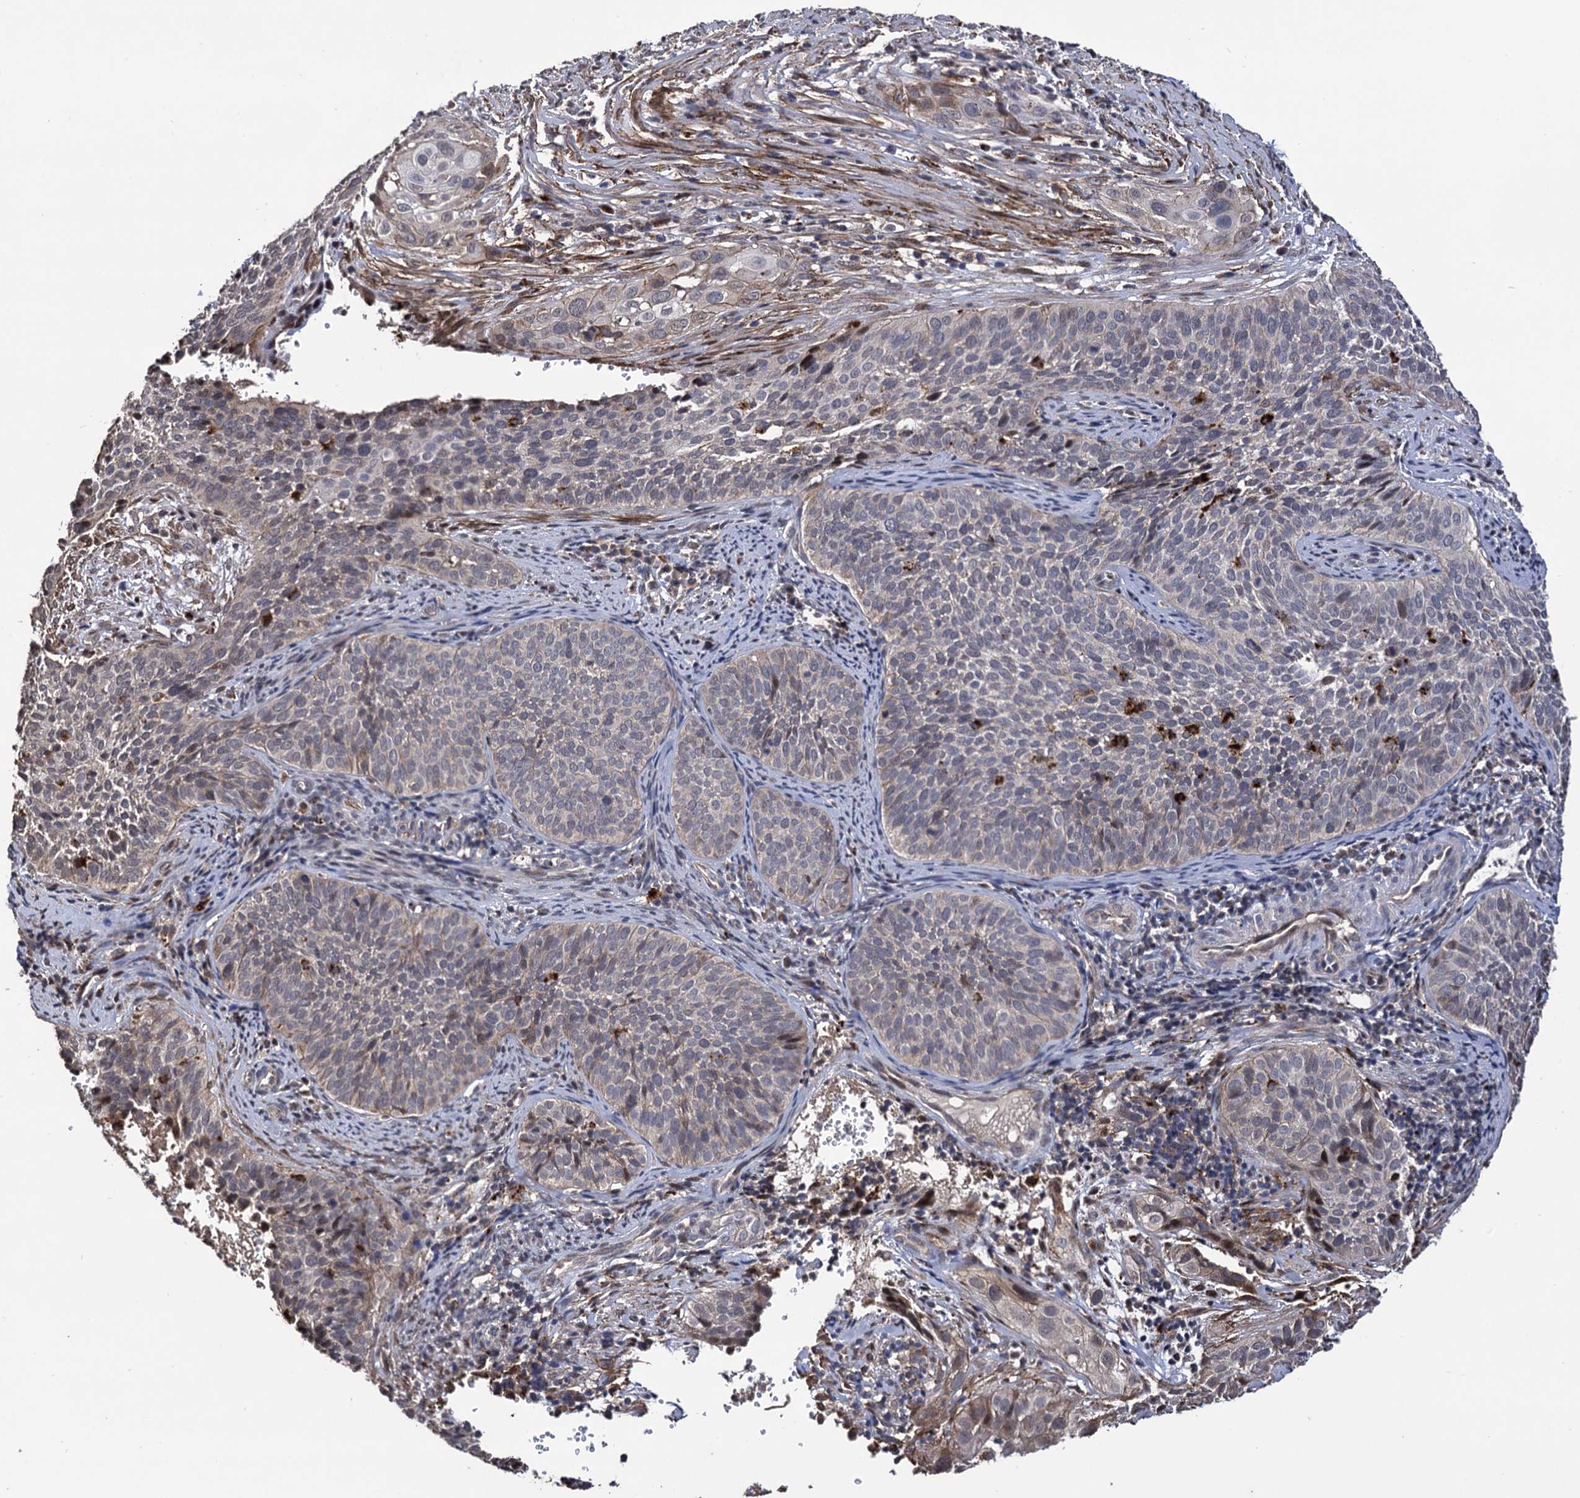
{"staining": {"intensity": "strong", "quantity": "<25%", "location": "cytoplasmic/membranous"}, "tissue": "cervical cancer", "cell_type": "Tumor cells", "image_type": "cancer", "snomed": [{"axis": "morphology", "description": "Squamous cell carcinoma, NOS"}, {"axis": "topography", "description": "Cervix"}], "caption": "A brown stain shows strong cytoplasmic/membranous expression of a protein in human cervical cancer (squamous cell carcinoma) tumor cells. The staining was performed using DAB (3,3'-diaminobenzidine) to visualize the protein expression in brown, while the nuclei were stained in blue with hematoxylin (Magnification: 20x).", "gene": "MICAL2", "patient": {"sex": "female", "age": 34}}